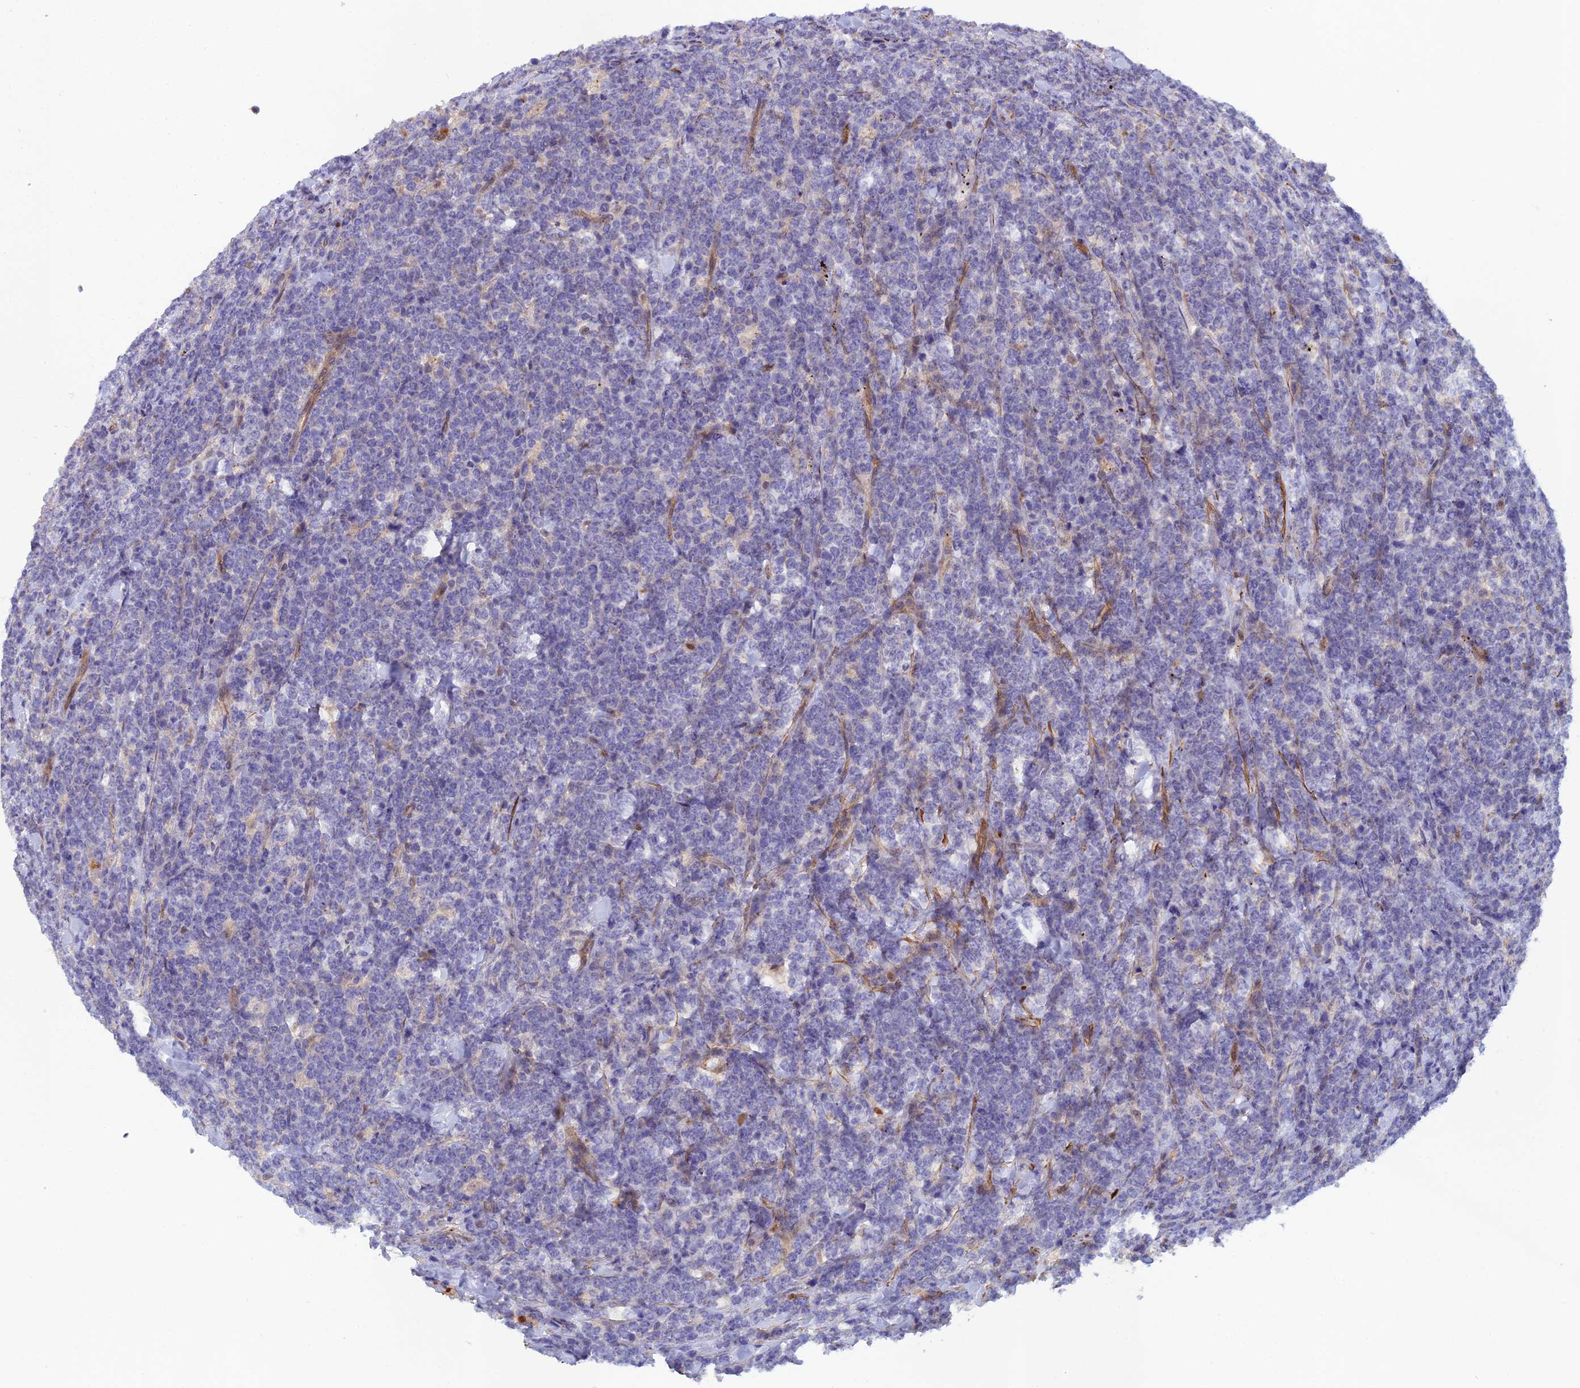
{"staining": {"intensity": "negative", "quantity": "none", "location": "none"}, "tissue": "lymphoma", "cell_type": "Tumor cells", "image_type": "cancer", "snomed": [{"axis": "morphology", "description": "Malignant lymphoma, non-Hodgkin's type, High grade"}, {"axis": "topography", "description": "Small intestine"}], "caption": "Human lymphoma stained for a protein using immunohistochemistry demonstrates no positivity in tumor cells.", "gene": "RALGAPA2", "patient": {"sex": "male", "age": 8}}